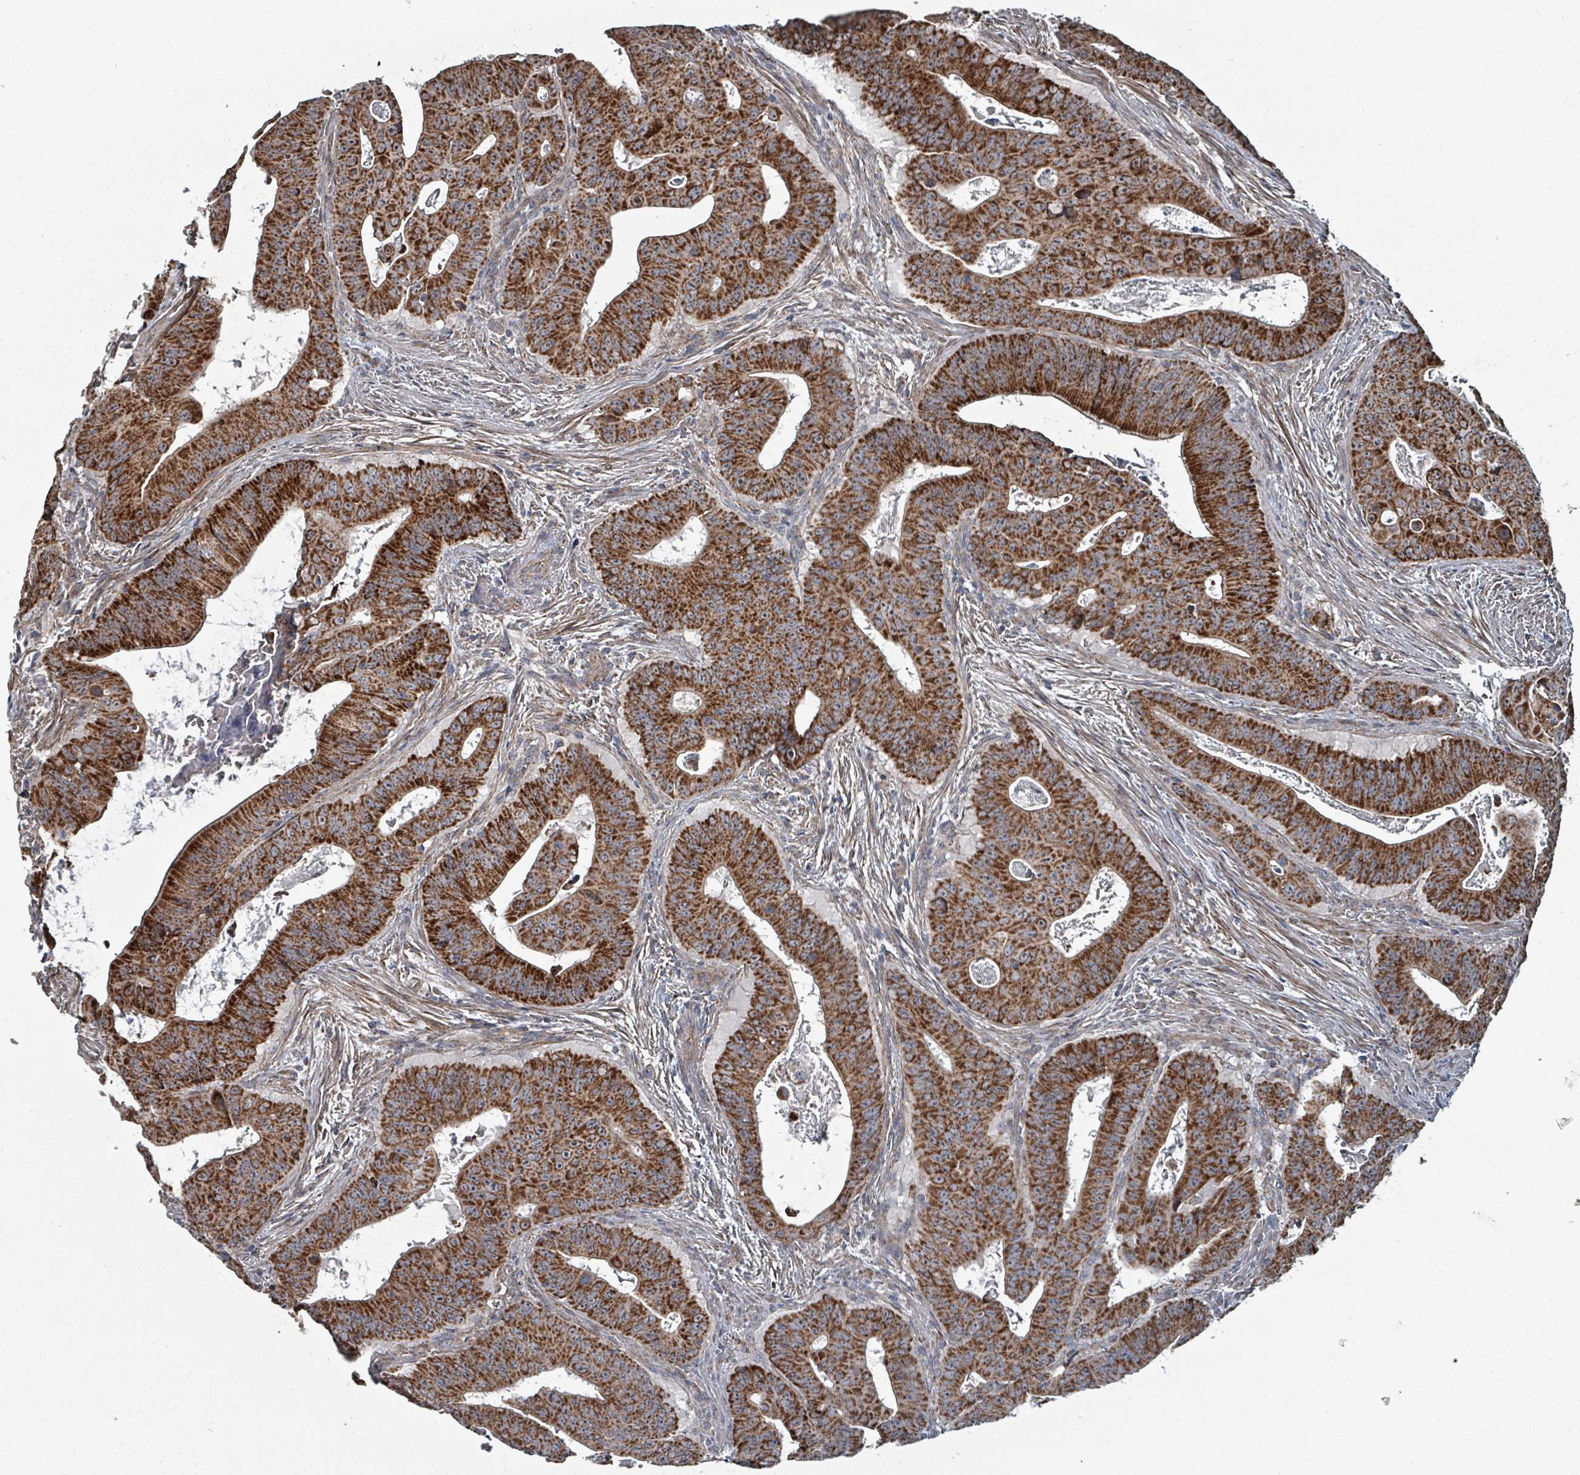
{"staining": {"intensity": "strong", "quantity": ">75%", "location": "cytoplasmic/membranous"}, "tissue": "colorectal cancer", "cell_type": "Tumor cells", "image_type": "cancer", "snomed": [{"axis": "morphology", "description": "Adenocarcinoma, NOS"}, {"axis": "topography", "description": "Rectum"}], "caption": "Immunohistochemical staining of human colorectal cancer reveals high levels of strong cytoplasmic/membranous staining in about >75% of tumor cells. (DAB (3,3'-diaminobenzidine) IHC, brown staining for protein, blue staining for nuclei).", "gene": "MRPL4", "patient": {"sex": "female", "age": 75}}